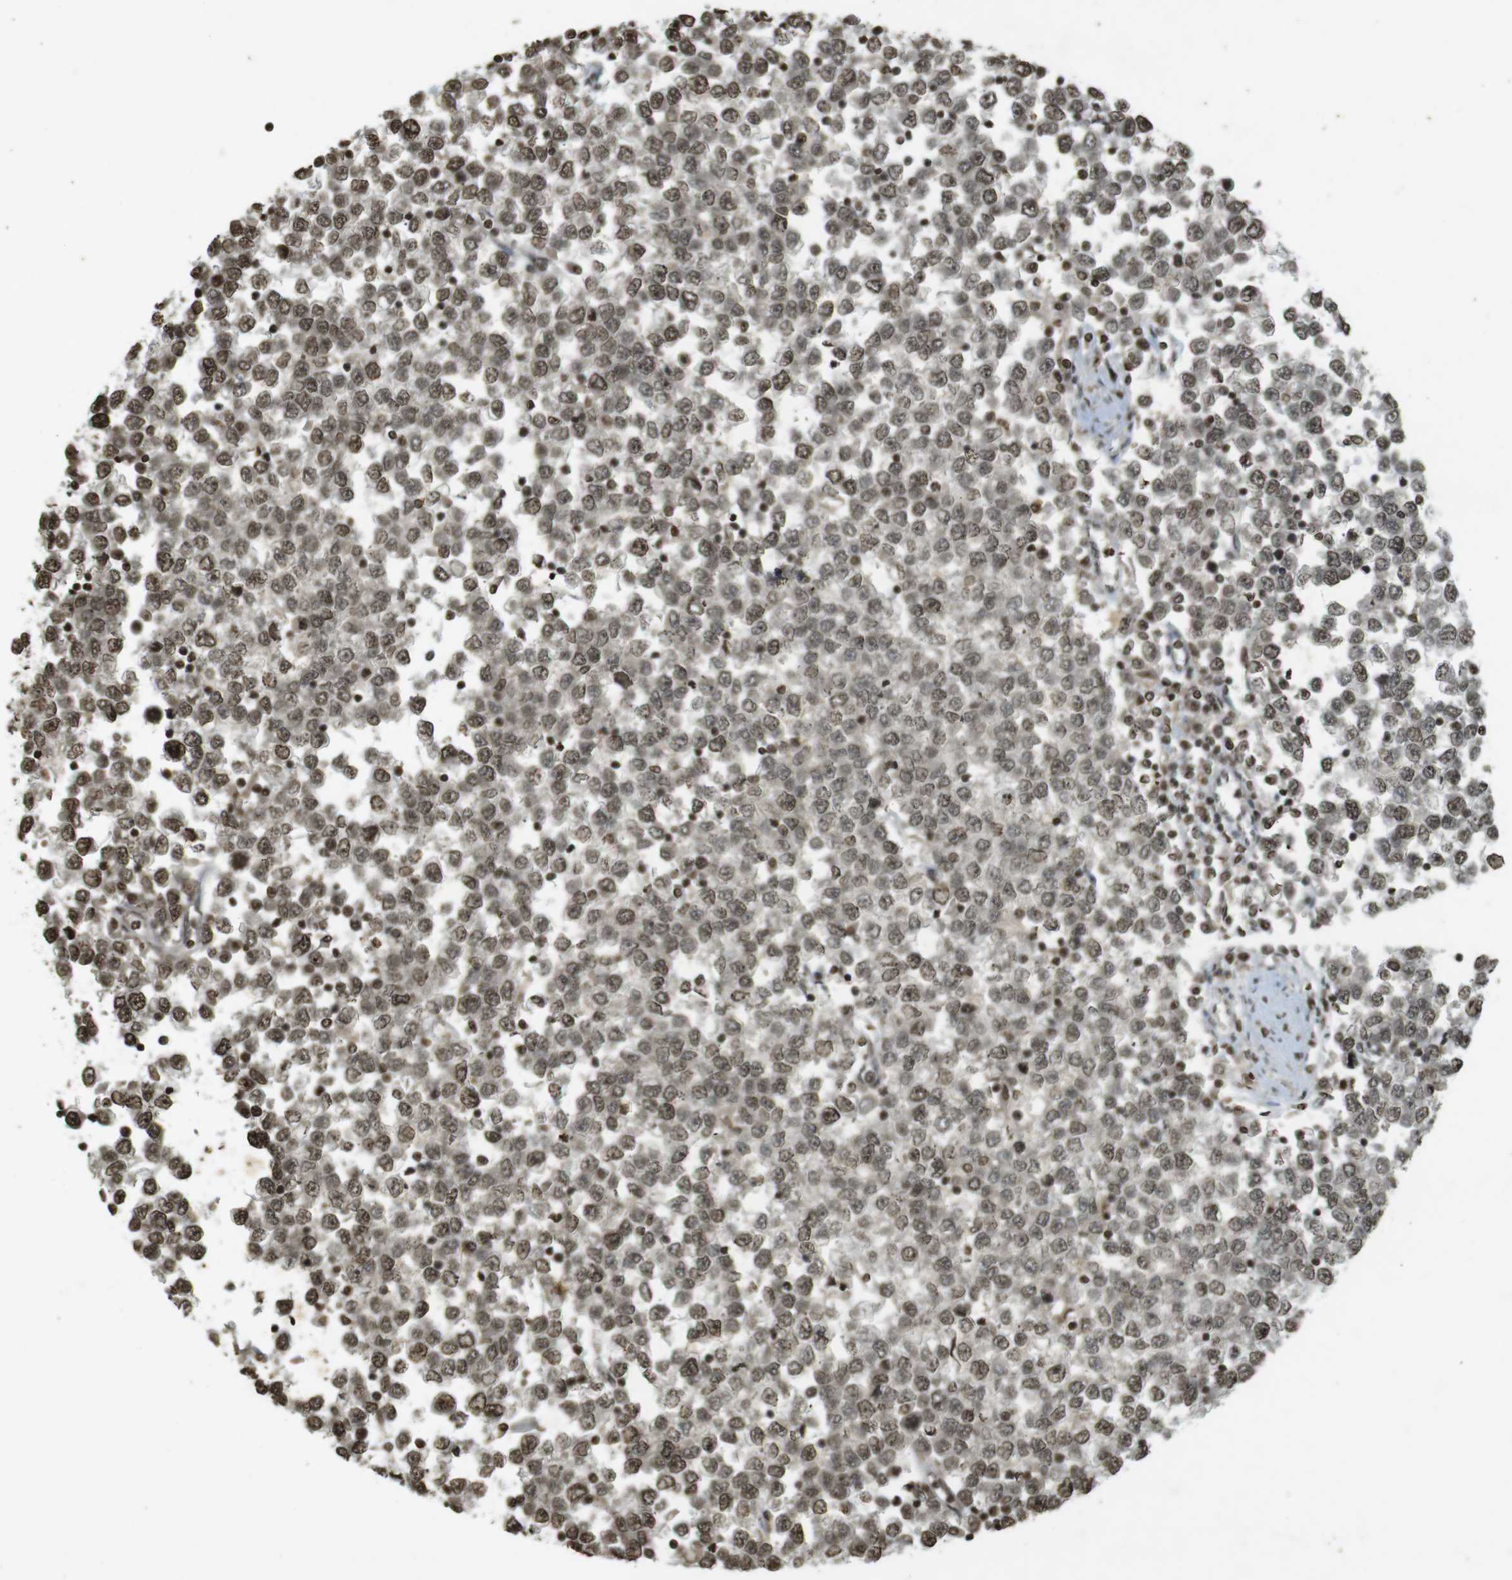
{"staining": {"intensity": "moderate", "quantity": ">75%", "location": "nuclear"}, "tissue": "testis cancer", "cell_type": "Tumor cells", "image_type": "cancer", "snomed": [{"axis": "morphology", "description": "Seminoma, NOS"}, {"axis": "topography", "description": "Testis"}], "caption": "Immunohistochemistry (IHC) of human testis seminoma displays medium levels of moderate nuclear staining in approximately >75% of tumor cells. (DAB = brown stain, brightfield microscopy at high magnification).", "gene": "ORC4", "patient": {"sex": "male", "age": 65}}